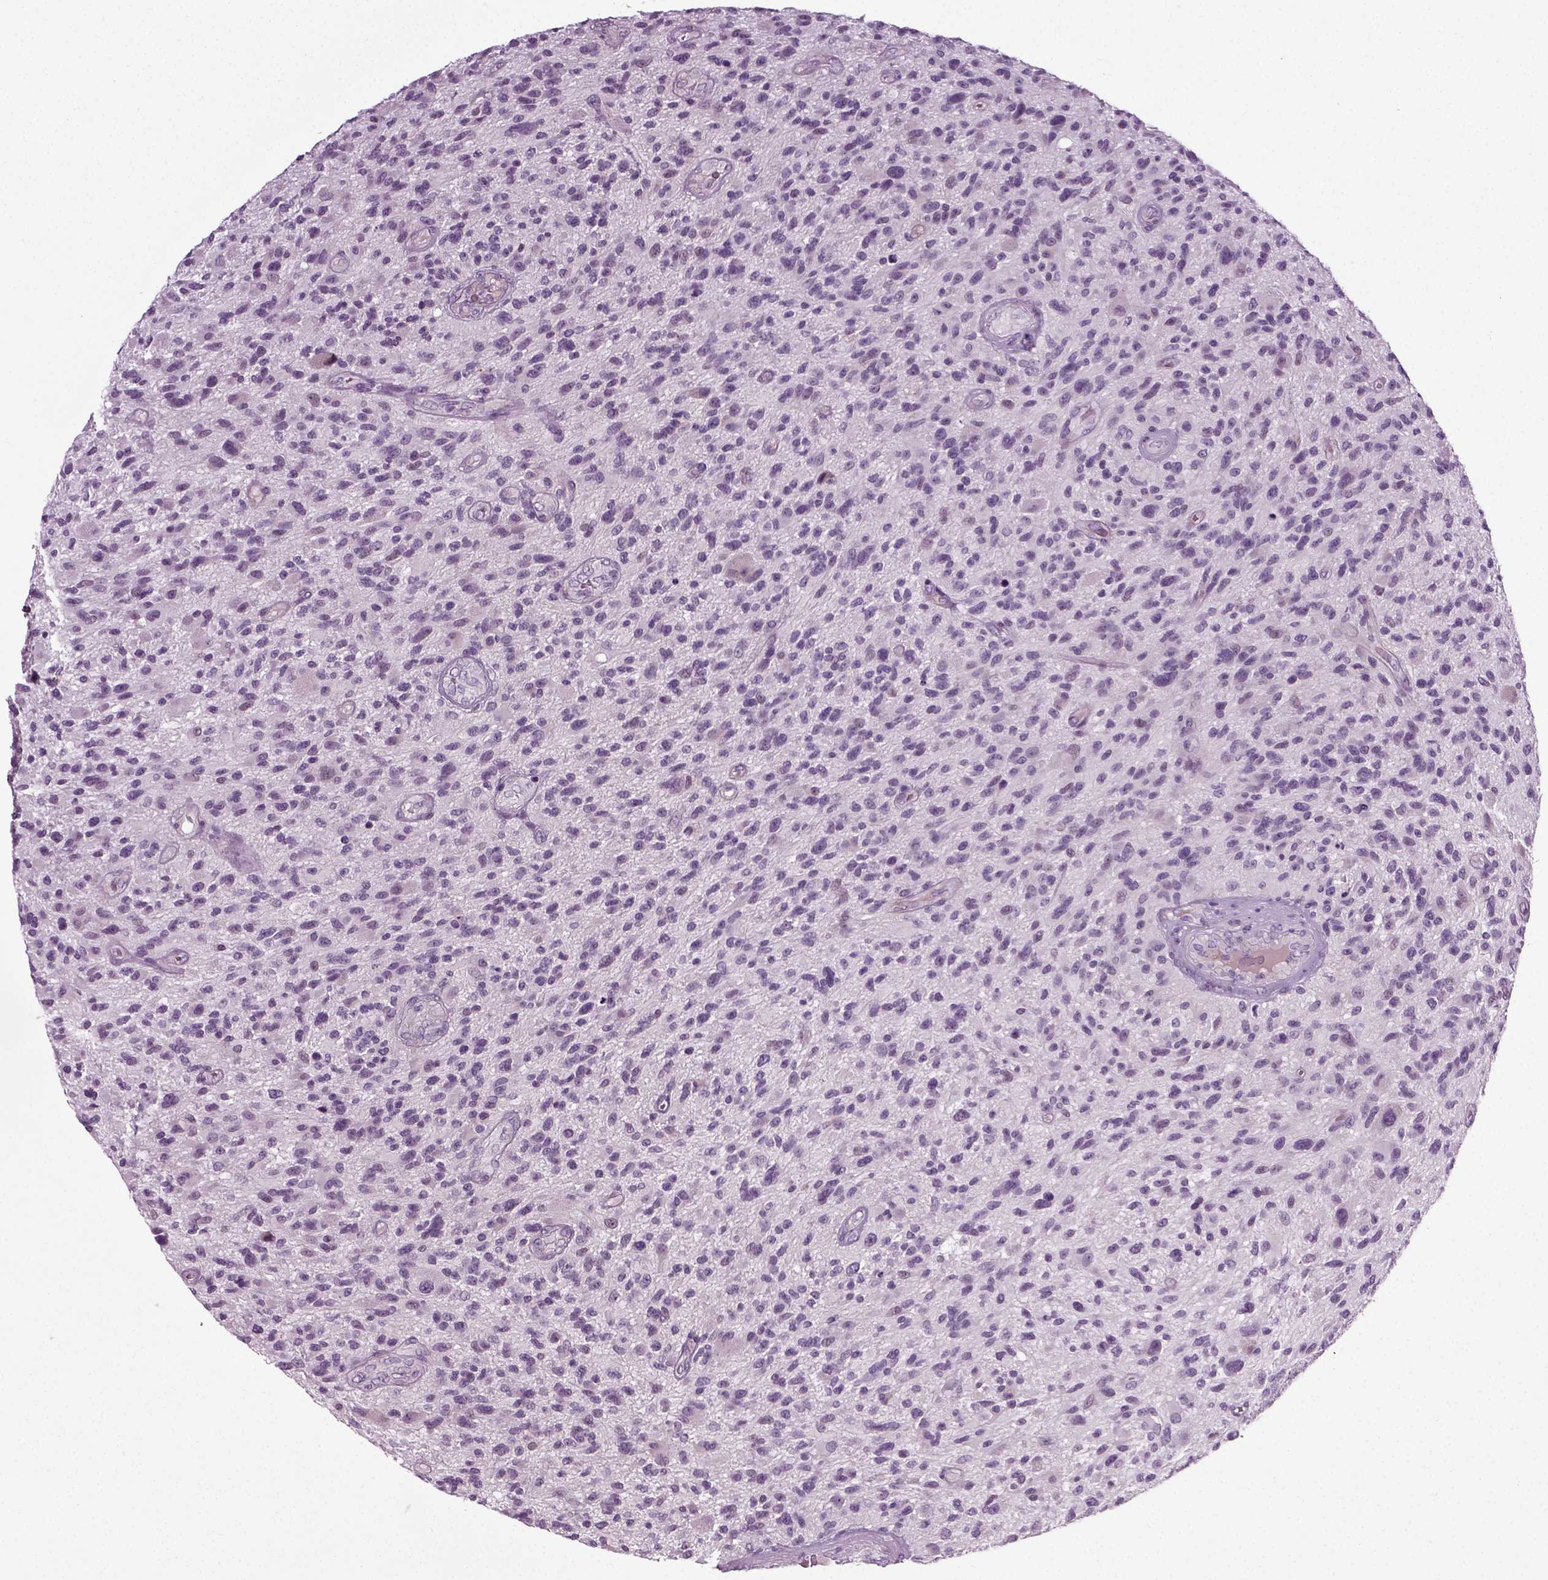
{"staining": {"intensity": "negative", "quantity": "none", "location": "none"}, "tissue": "glioma", "cell_type": "Tumor cells", "image_type": "cancer", "snomed": [{"axis": "morphology", "description": "Glioma, malignant, High grade"}, {"axis": "topography", "description": "Brain"}], "caption": "Micrograph shows no significant protein positivity in tumor cells of high-grade glioma (malignant). (DAB (3,3'-diaminobenzidine) immunohistochemistry (IHC) with hematoxylin counter stain).", "gene": "SCG5", "patient": {"sex": "male", "age": 47}}